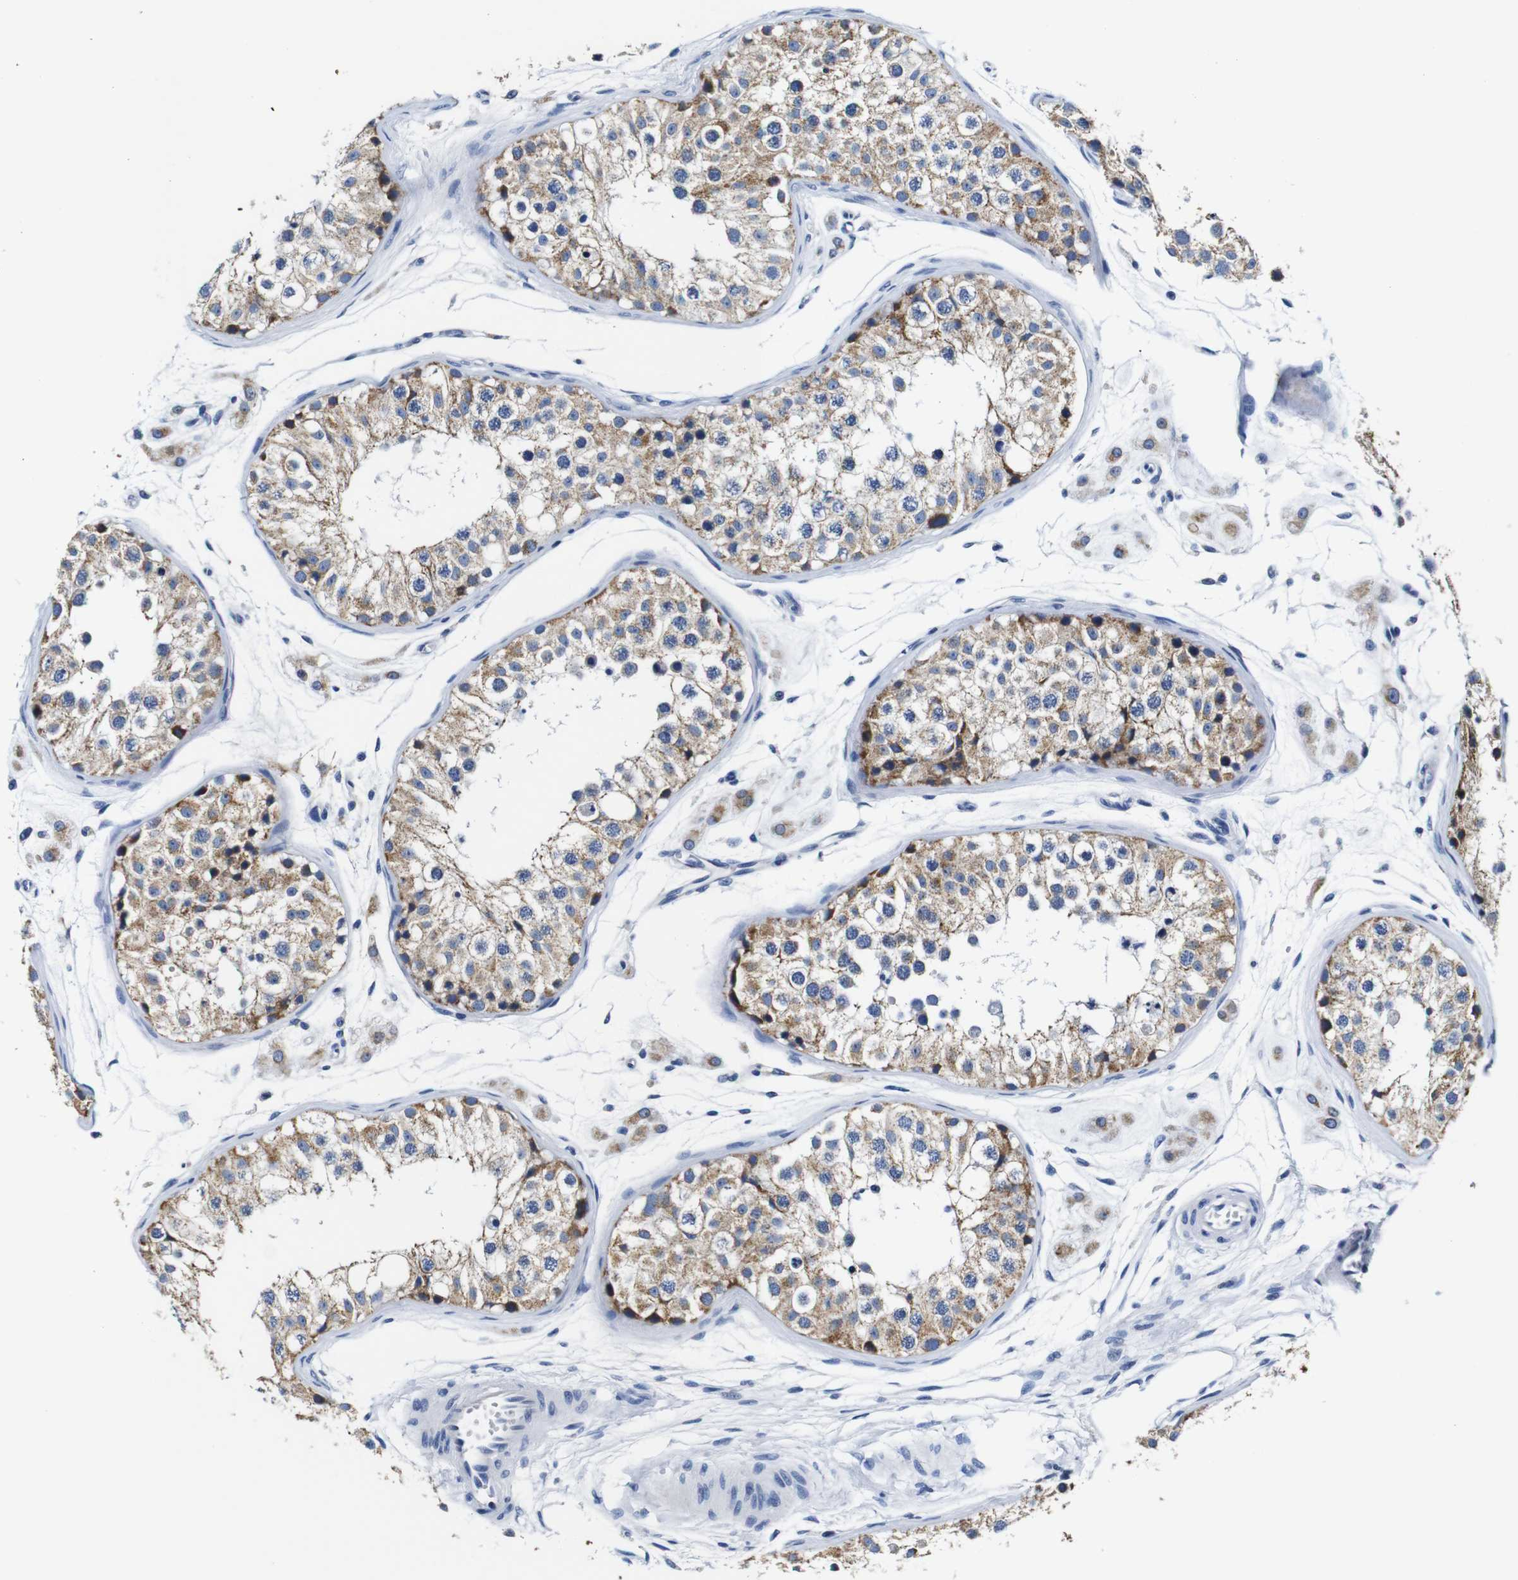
{"staining": {"intensity": "moderate", "quantity": ">75%", "location": "cytoplasmic/membranous"}, "tissue": "testis", "cell_type": "Cells in seminiferous ducts", "image_type": "normal", "snomed": [{"axis": "morphology", "description": "Normal tissue, NOS"}, {"axis": "morphology", "description": "Adenocarcinoma, metastatic, NOS"}, {"axis": "topography", "description": "Testis"}], "caption": "IHC image of unremarkable testis stained for a protein (brown), which demonstrates medium levels of moderate cytoplasmic/membranous staining in about >75% of cells in seminiferous ducts.", "gene": "SNX19", "patient": {"sex": "male", "age": 26}}